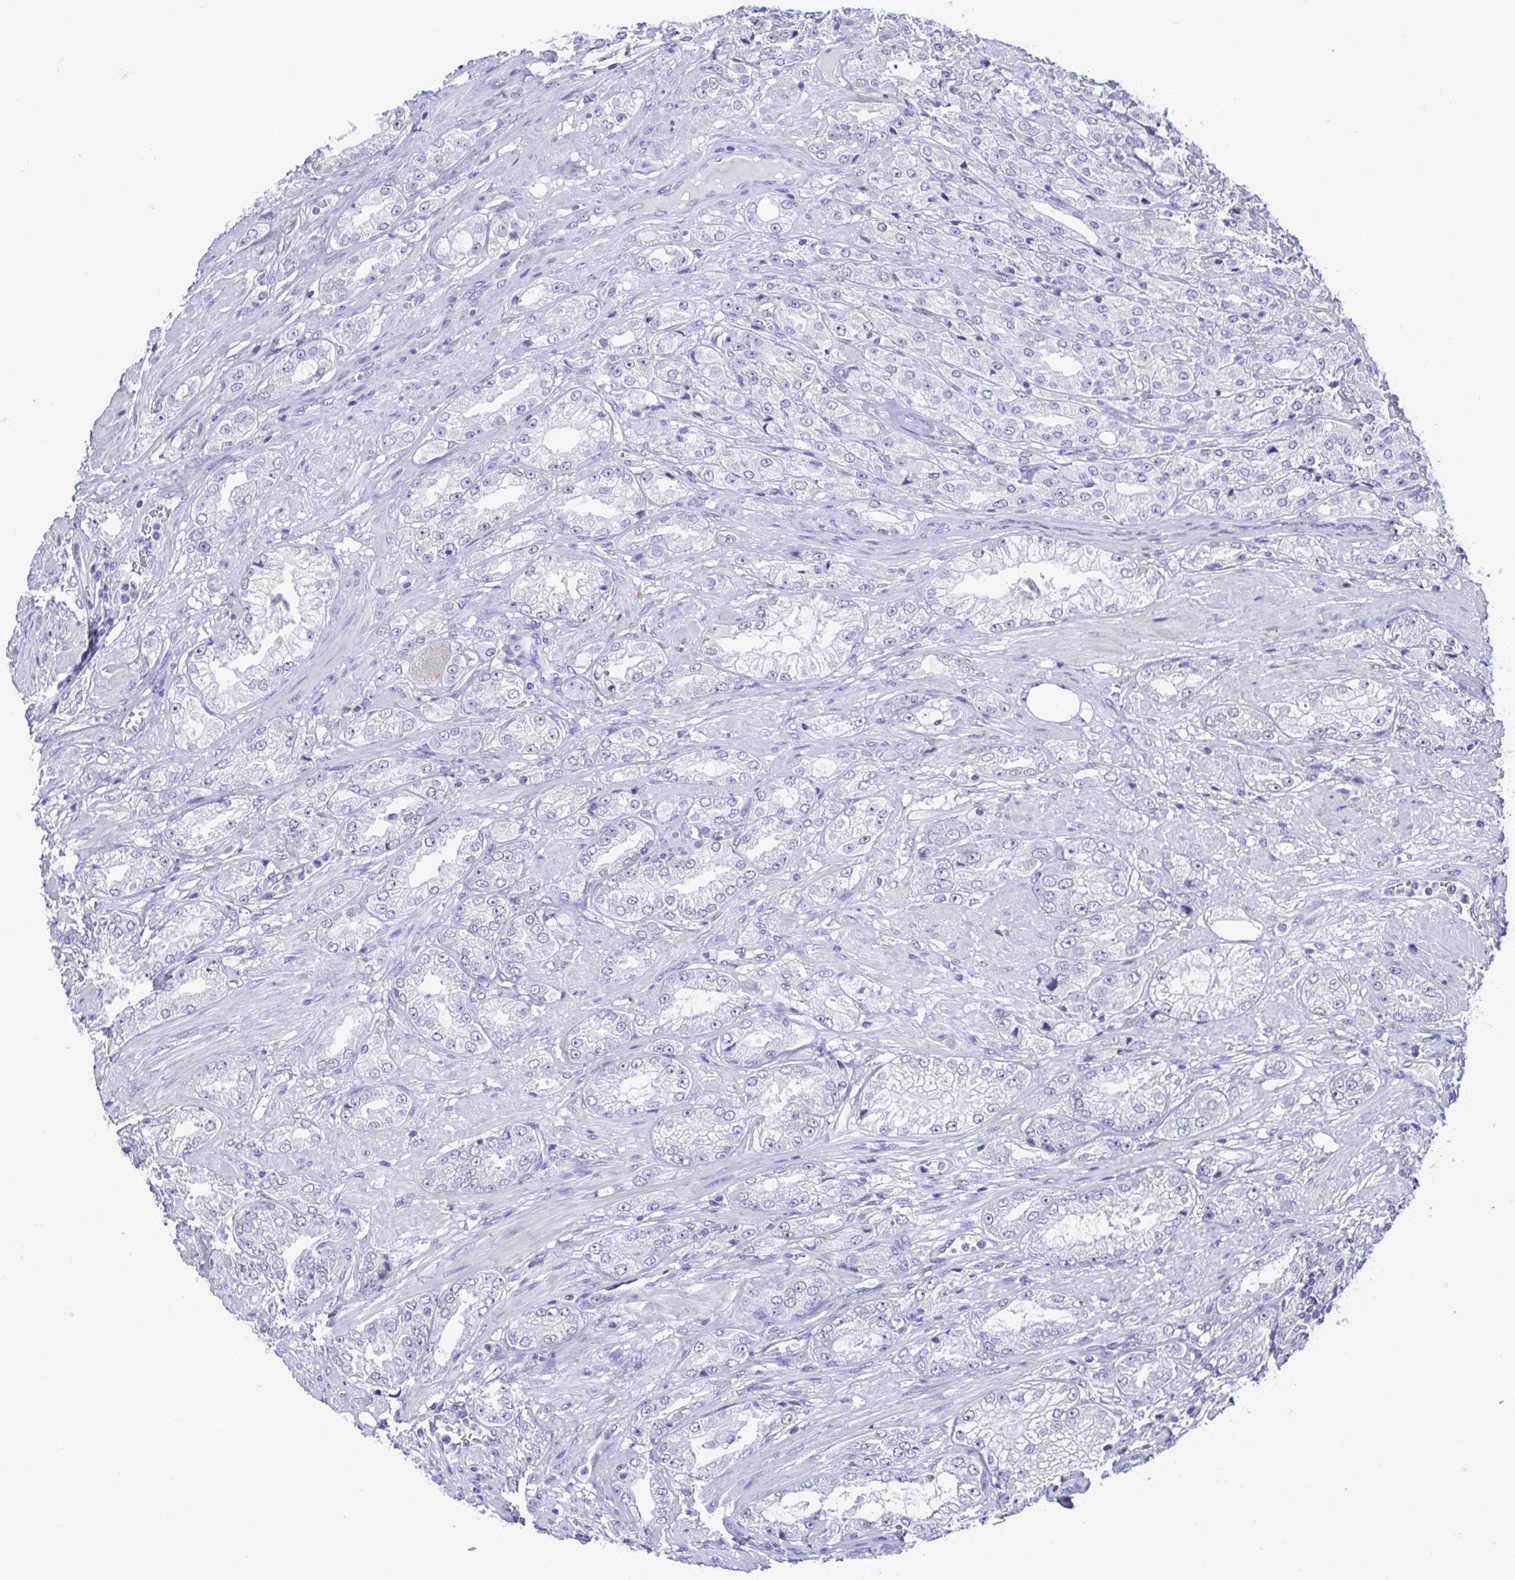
{"staining": {"intensity": "negative", "quantity": "none", "location": "none"}, "tissue": "prostate cancer", "cell_type": "Tumor cells", "image_type": "cancer", "snomed": [{"axis": "morphology", "description": "Adenocarcinoma, High grade"}, {"axis": "topography", "description": "Prostate"}], "caption": "Photomicrograph shows no significant protein expression in tumor cells of prostate high-grade adenocarcinoma.", "gene": "PERM1", "patient": {"sex": "male", "age": 68}}